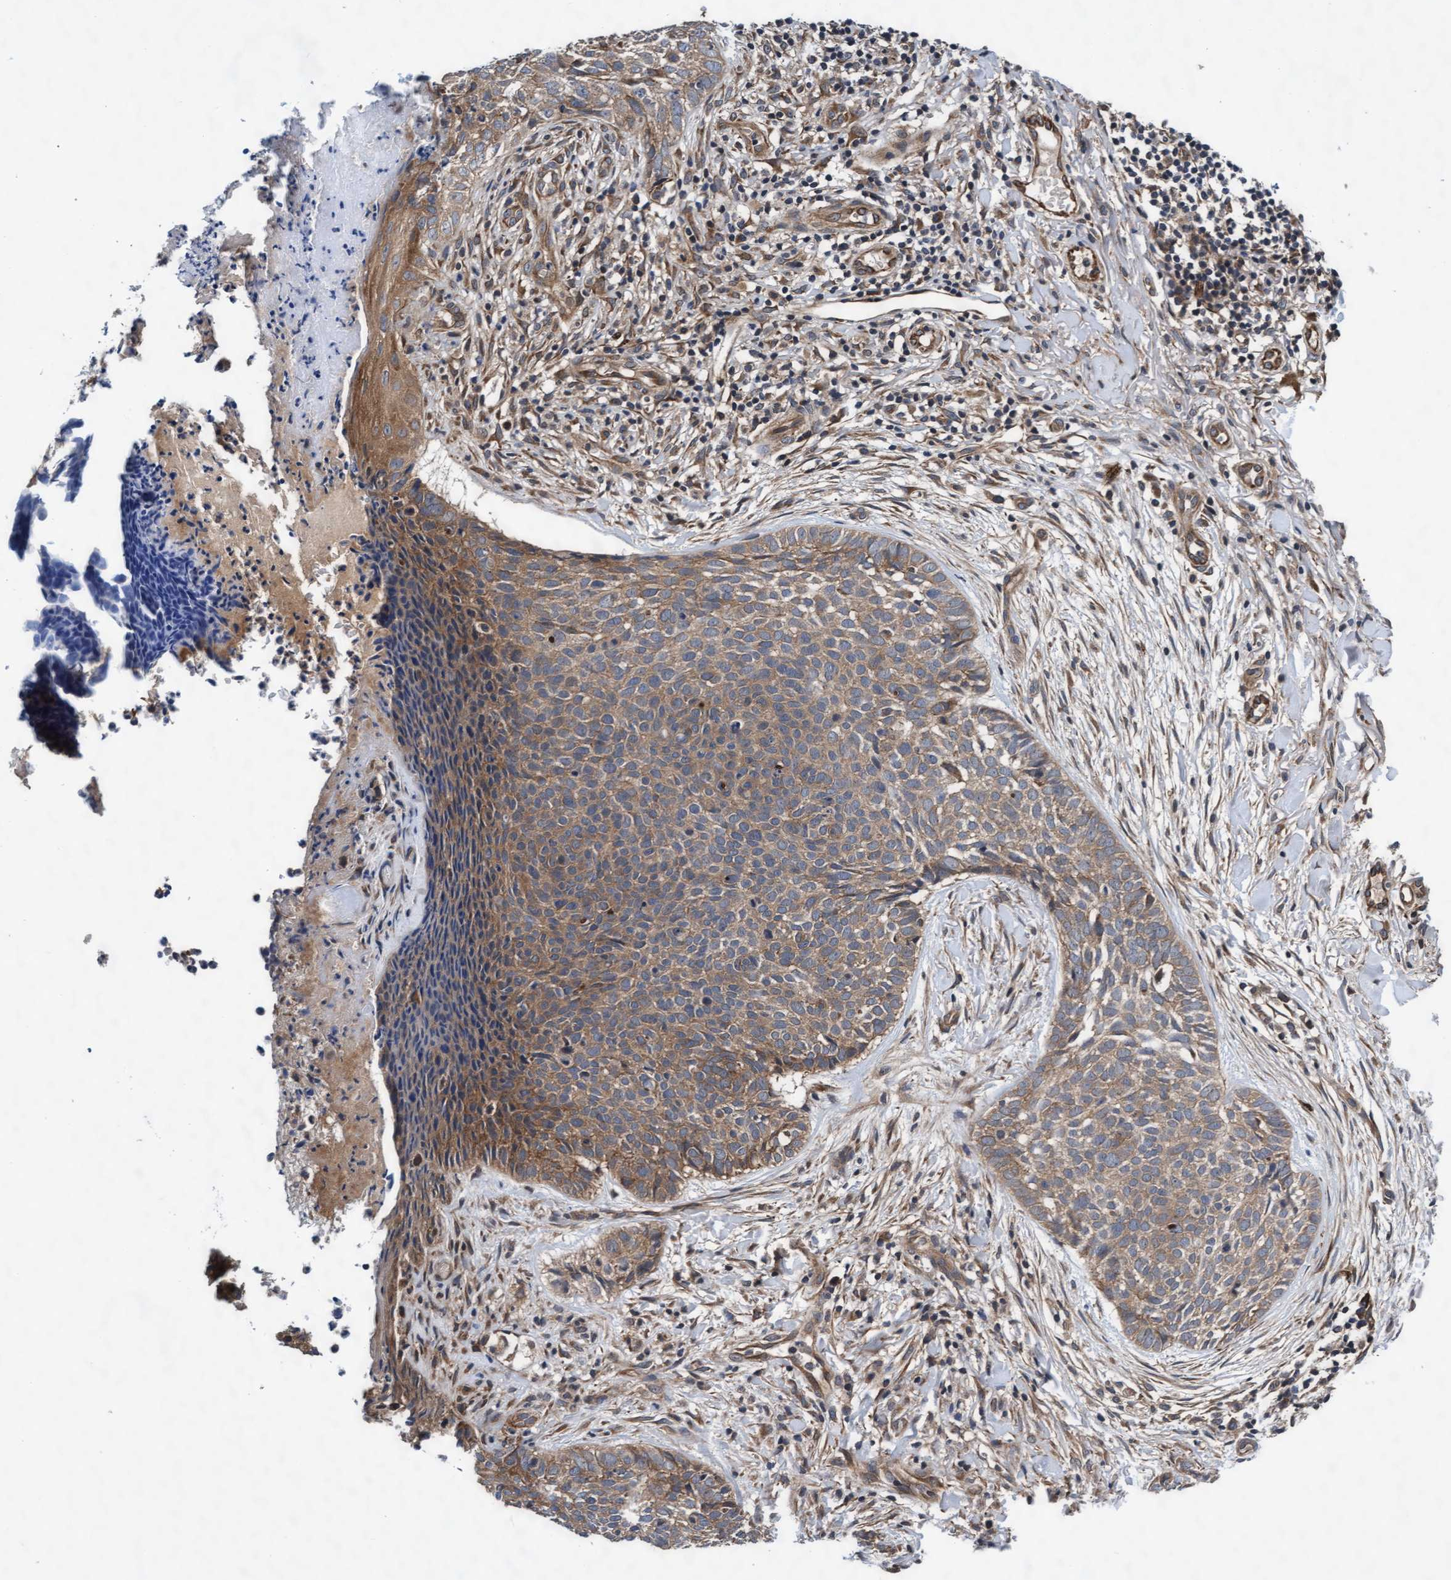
{"staining": {"intensity": "weak", "quantity": ">75%", "location": "cytoplasmic/membranous"}, "tissue": "skin cancer", "cell_type": "Tumor cells", "image_type": "cancer", "snomed": [{"axis": "morphology", "description": "Normal tissue, NOS"}, {"axis": "morphology", "description": "Basal cell carcinoma"}, {"axis": "topography", "description": "Skin"}], "caption": "A photomicrograph of human skin cancer (basal cell carcinoma) stained for a protein exhibits weak cytoplasmic/membranous brown staining in tumor cells. The staining is performed using DAB (3,3'-diaminobenzidine) brown chromogen to label protein expression. The nuclei are counter-stained blue using hematoxylin.", "gene": "EFCAB13", "patient": {"sex": "male", "age": 67}}